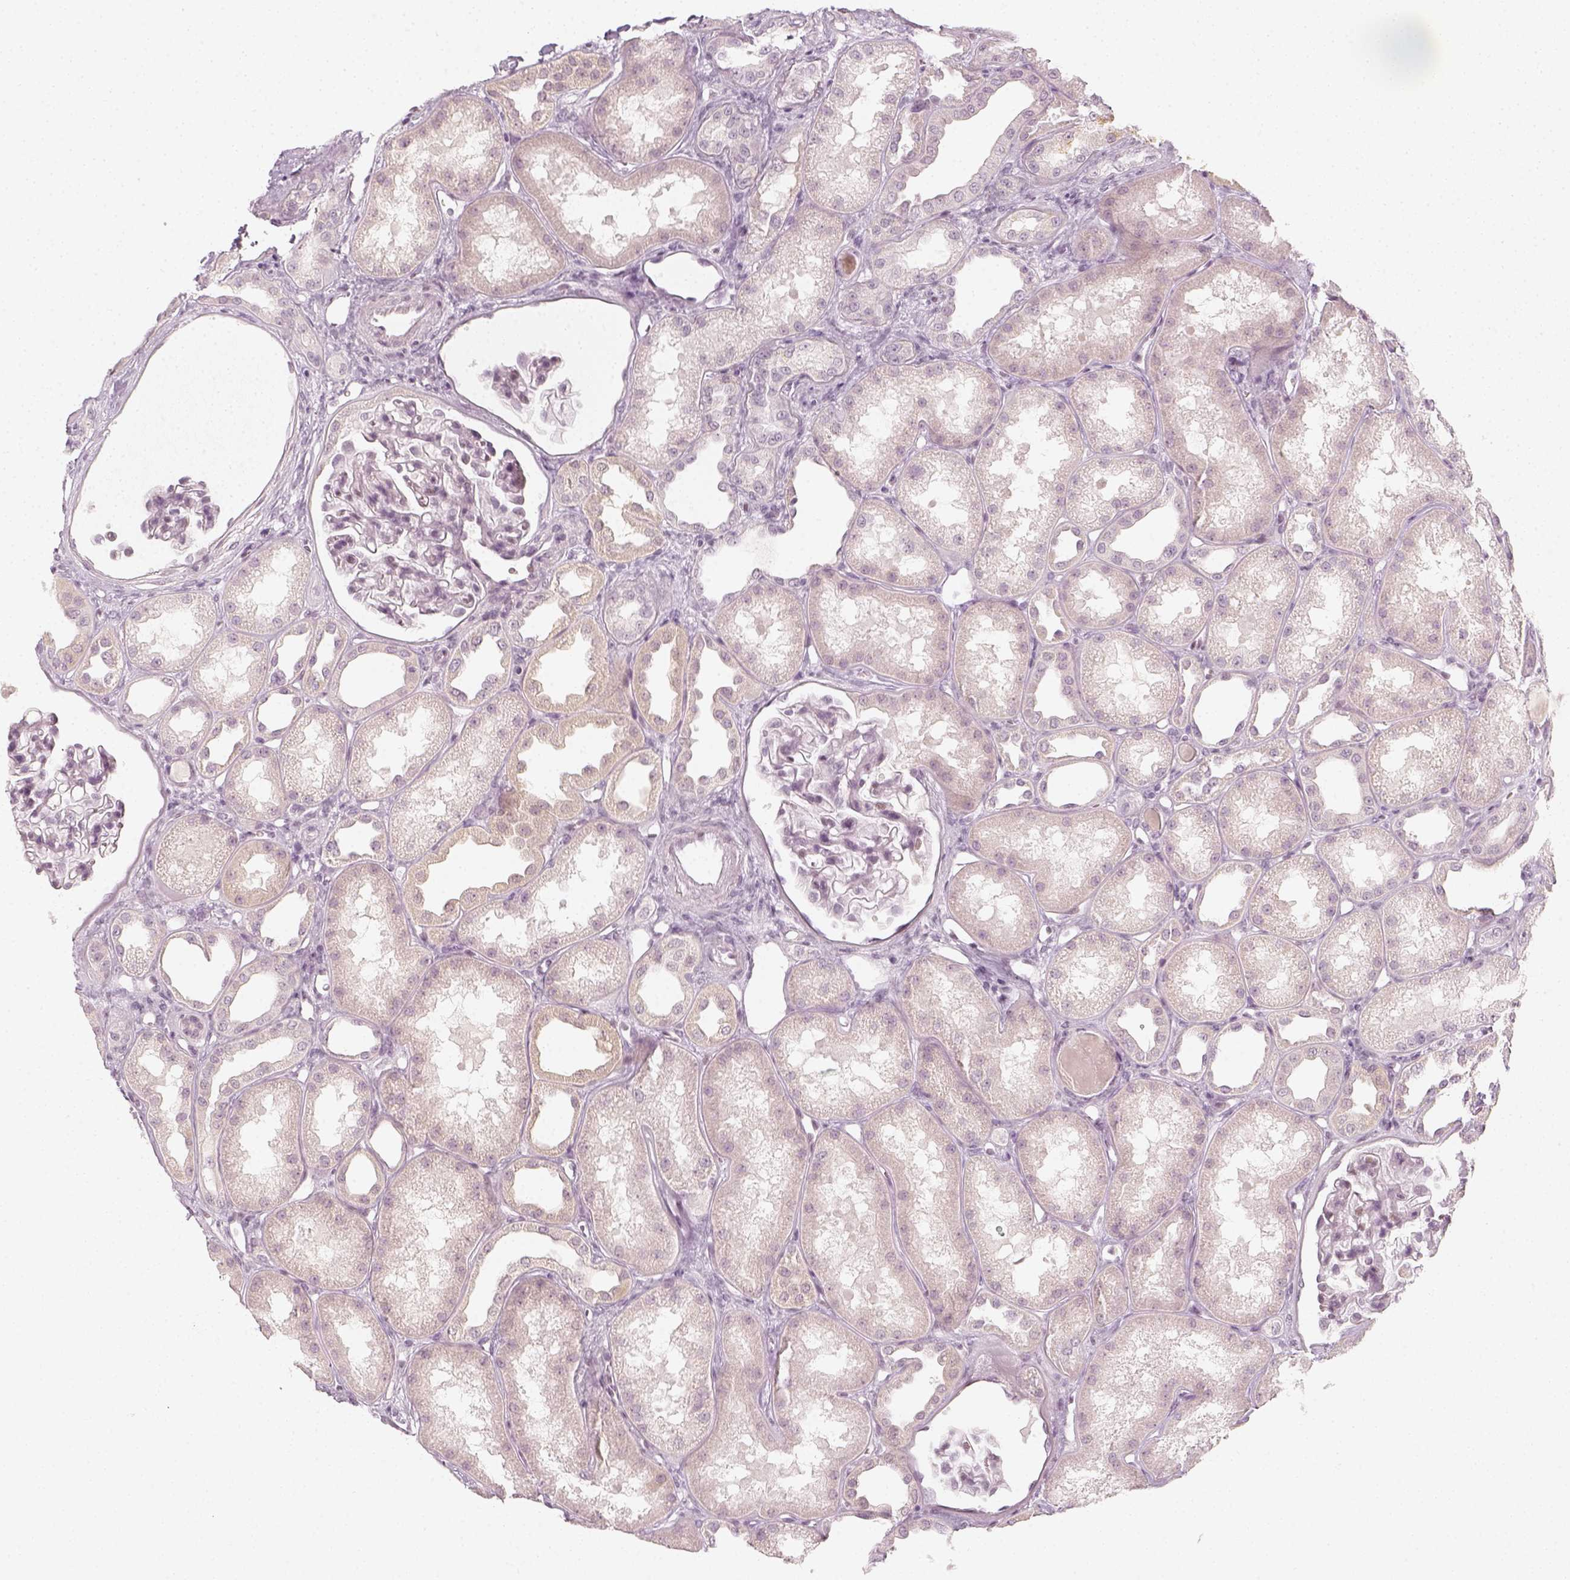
{"staining": {"intensity": "negative", "quantity": "none", "location": "none"}, "tissue": "kidney", "cell_type": "Cells in glomeruli", "image_type": "normal", "snomed": [{"axis": "morphology", "description": "Normal tissue, NOS"}, {"axis": "topography", "description": "Kidney"}], "caption": "Human kidney stained for a protein using immunohistochemistry reveals no positivity in cells in glomeruli.", "gene": "KRTAP2", "patient": {"sex": "male", "age": 61}}